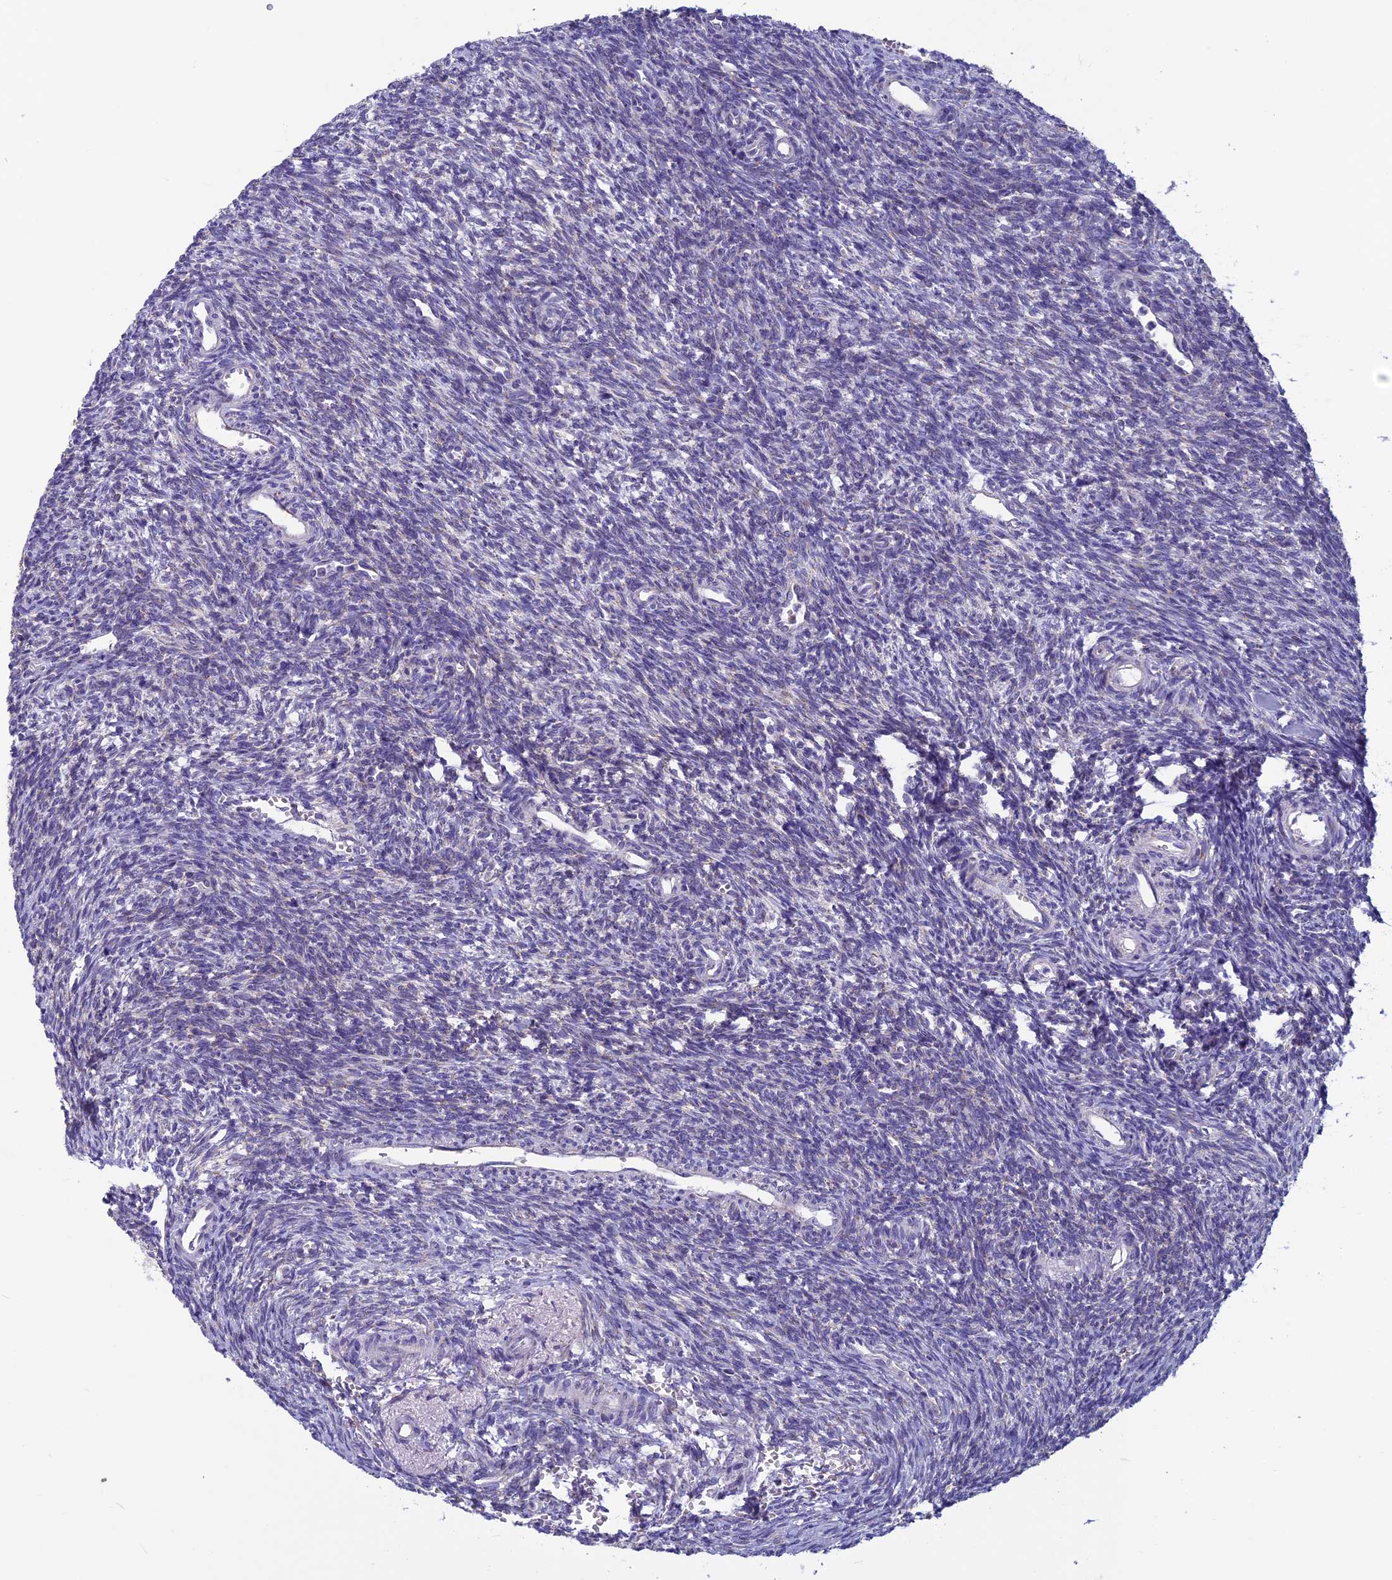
{"staining": {"intensity": "negative", "quantity": "none", "location": "none"}, "tissue": "ovary", "cell_type": "Ovarian stroma cells", "image_type": "normal", "snomed": [{"axis": "morphology", "description": "Normal tissue, NOS"}, {"axis": "topography", "description": "Ovary"}], "caption": "Ovary stained for a protein using IHC reveals no expression ovarian stroma cells.", "gene": "MFSD12", "patient": {"sex": "female", "age": 39}}